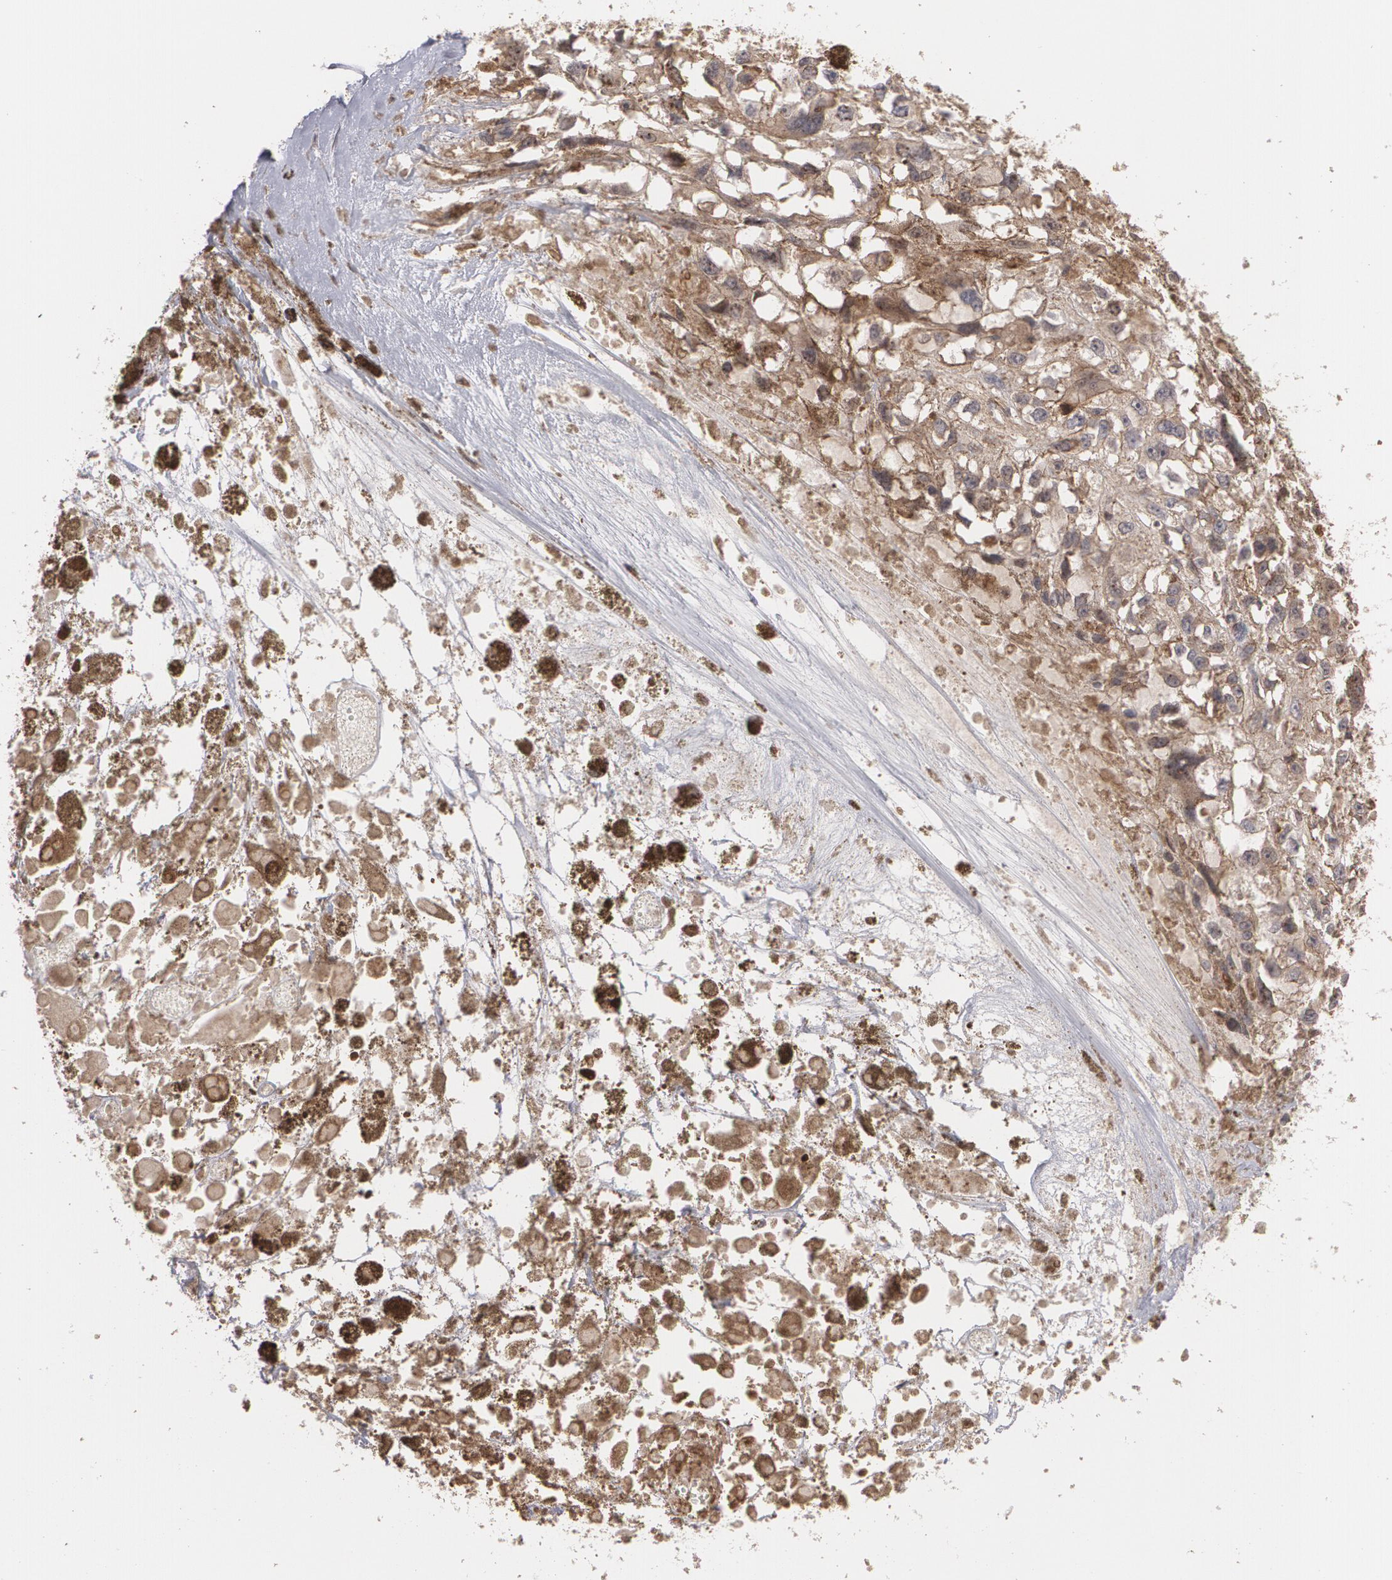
{"staining": {"intensity": "moderate", "quantity": ">75%", "location": "cytoplasmic/membranous"}, "tissue": "melanoma", "cell_type": "Tumor cells", "image_type": "cancer", "snomed": [{"axis": "morphology", "description": "Malignant melanoma, Metastatic site"}, {"axis": "topography", "description": "Lymph node"}], "caption": "A micrograph of human melanoma stained for a protein demonstrates moderate cytoplasmic/membranous brown staining in tumor cells. (IHC, brightfield microscopy, high magnification).", "gene": "TJP1", "patient": {"sex": "male", "age": 59}}